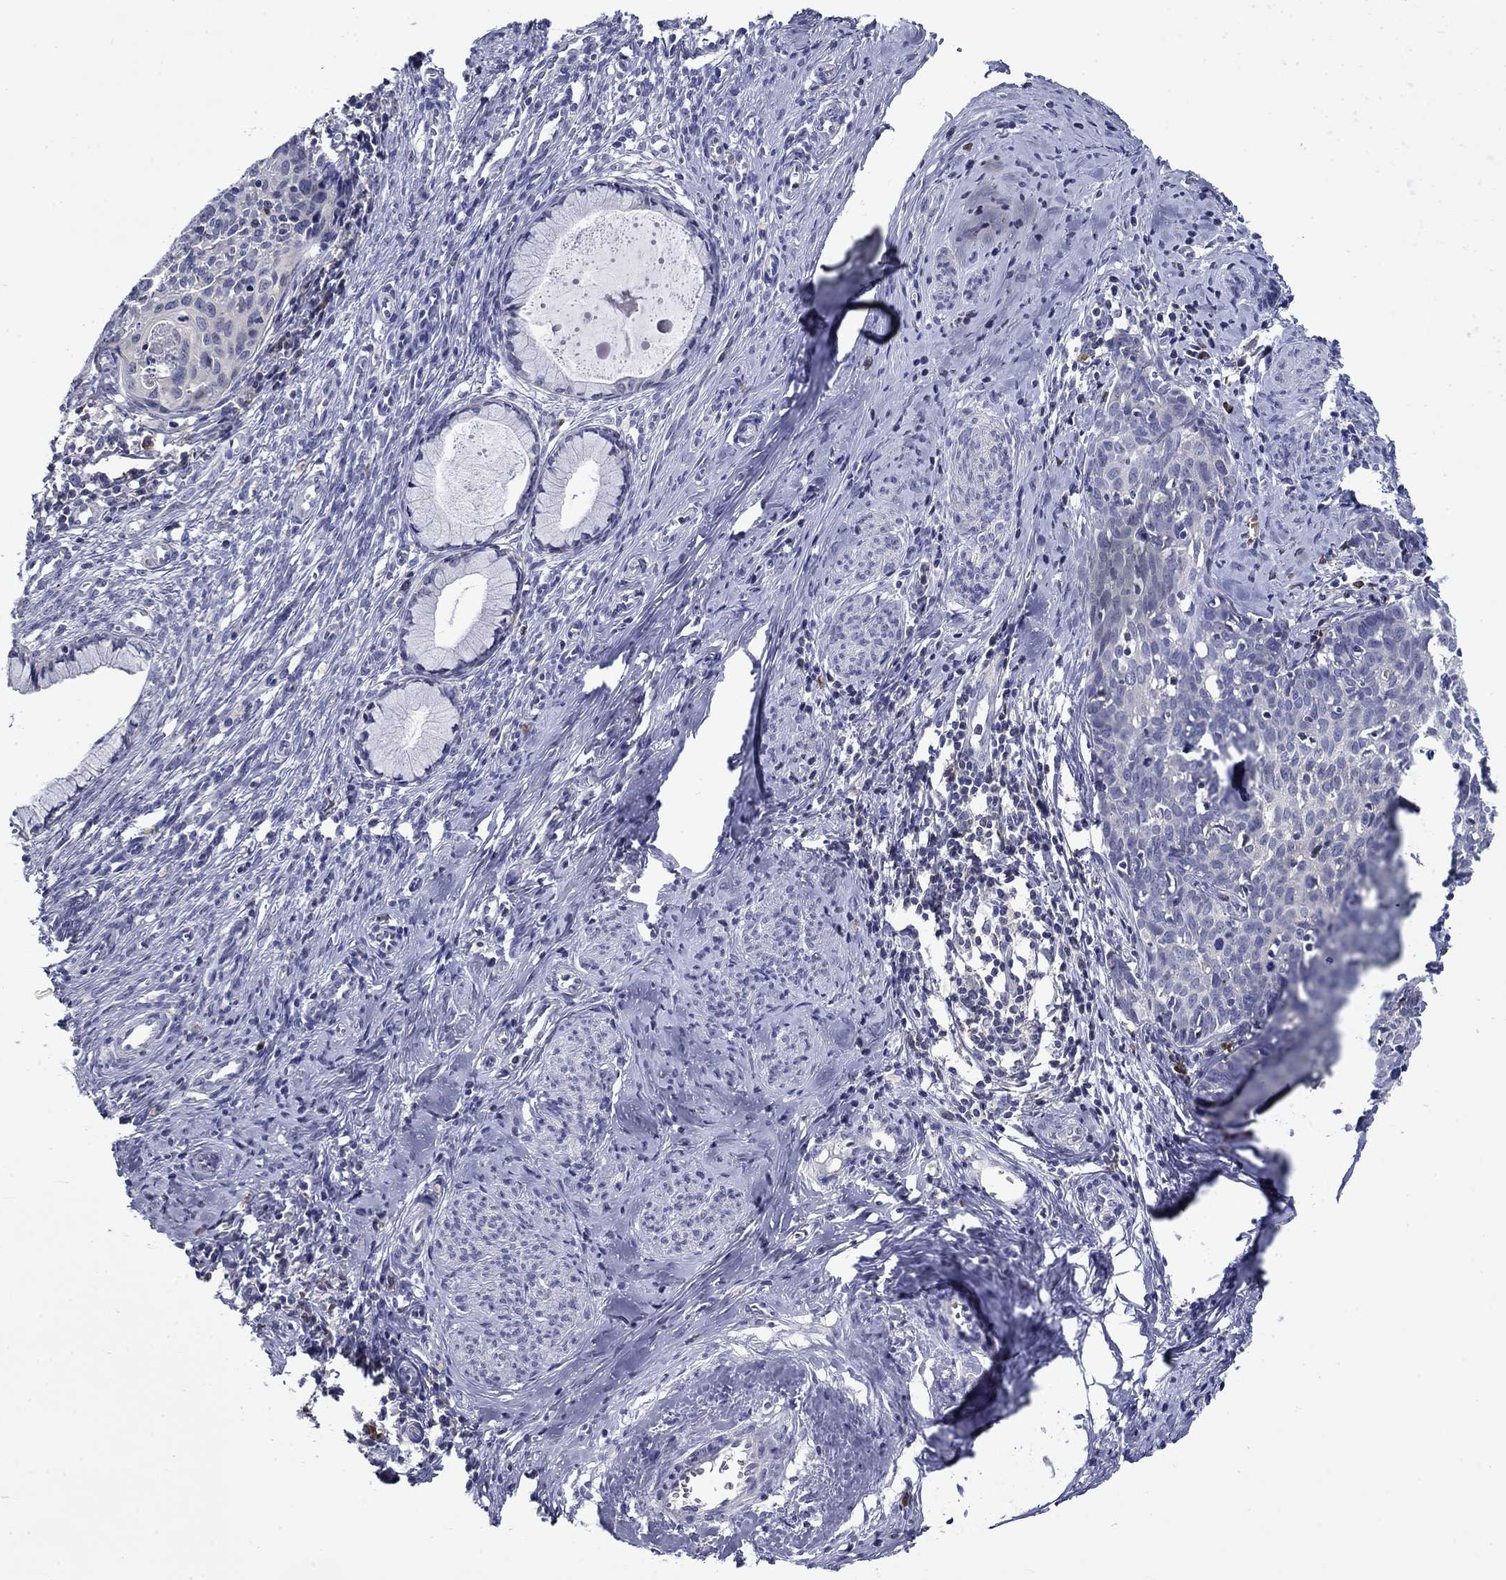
{"staining": {"intensity": "negative", "quantity": "none", "location": "none"}, "tissue": "cervical cancer", "cell_type": "Tumor cells", "image_type": "cancer", "snomed": [{"axis": "morphology", "description": "Squamous cell carcinoma, NOS"}, {"axis": "topography", "description": "Cervix"}], "caption": "There is no significant expression in tumor cells of cervical squamous cell carcinoma.", "gene": "POU2F2", "patient": {"sex": "female", "age": 62}}